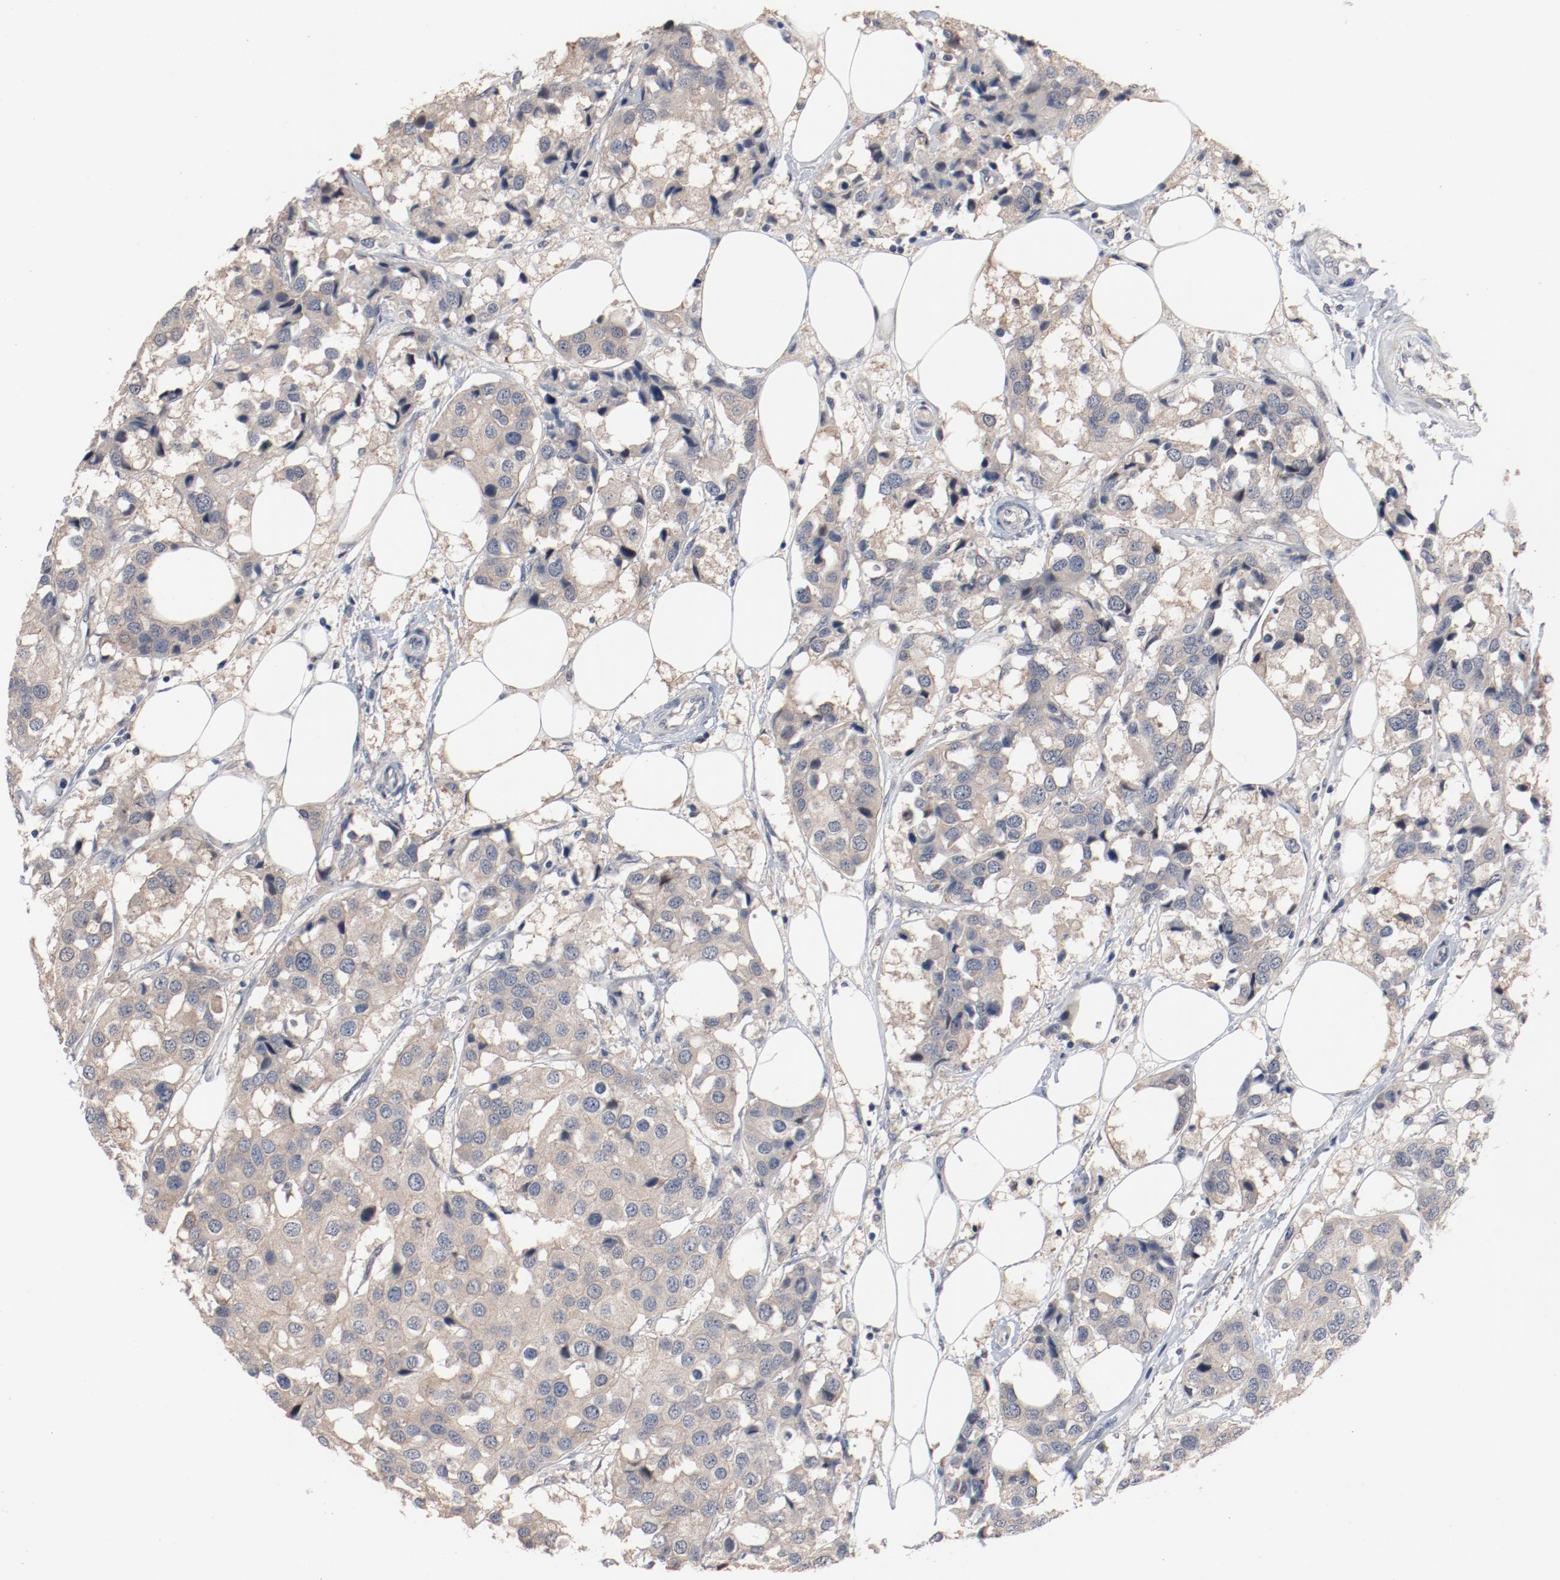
{"staining": {"intensity": "weak", "quantity": ">75%", "location": "cytoplasmic/membranous"}, "tissue": "breast cancer", "cell_type": "Tumor cells", "image_type": "cancer", "snomed": [{"axis": "morphology", "description": "Duct carcinoma"}, {"axis": "topography", "description": "Breast"}], "caption": "DAB (3,3'-diaminobenzidine) immunohistochemical staining of intraductal carcinoma (breast) demonstrates weak cytoplasmic/membranous protein staining in approximately >75% of tumor cells.", "gene": "DNAL4", "patient": {"sex": "female", "age": 80}}